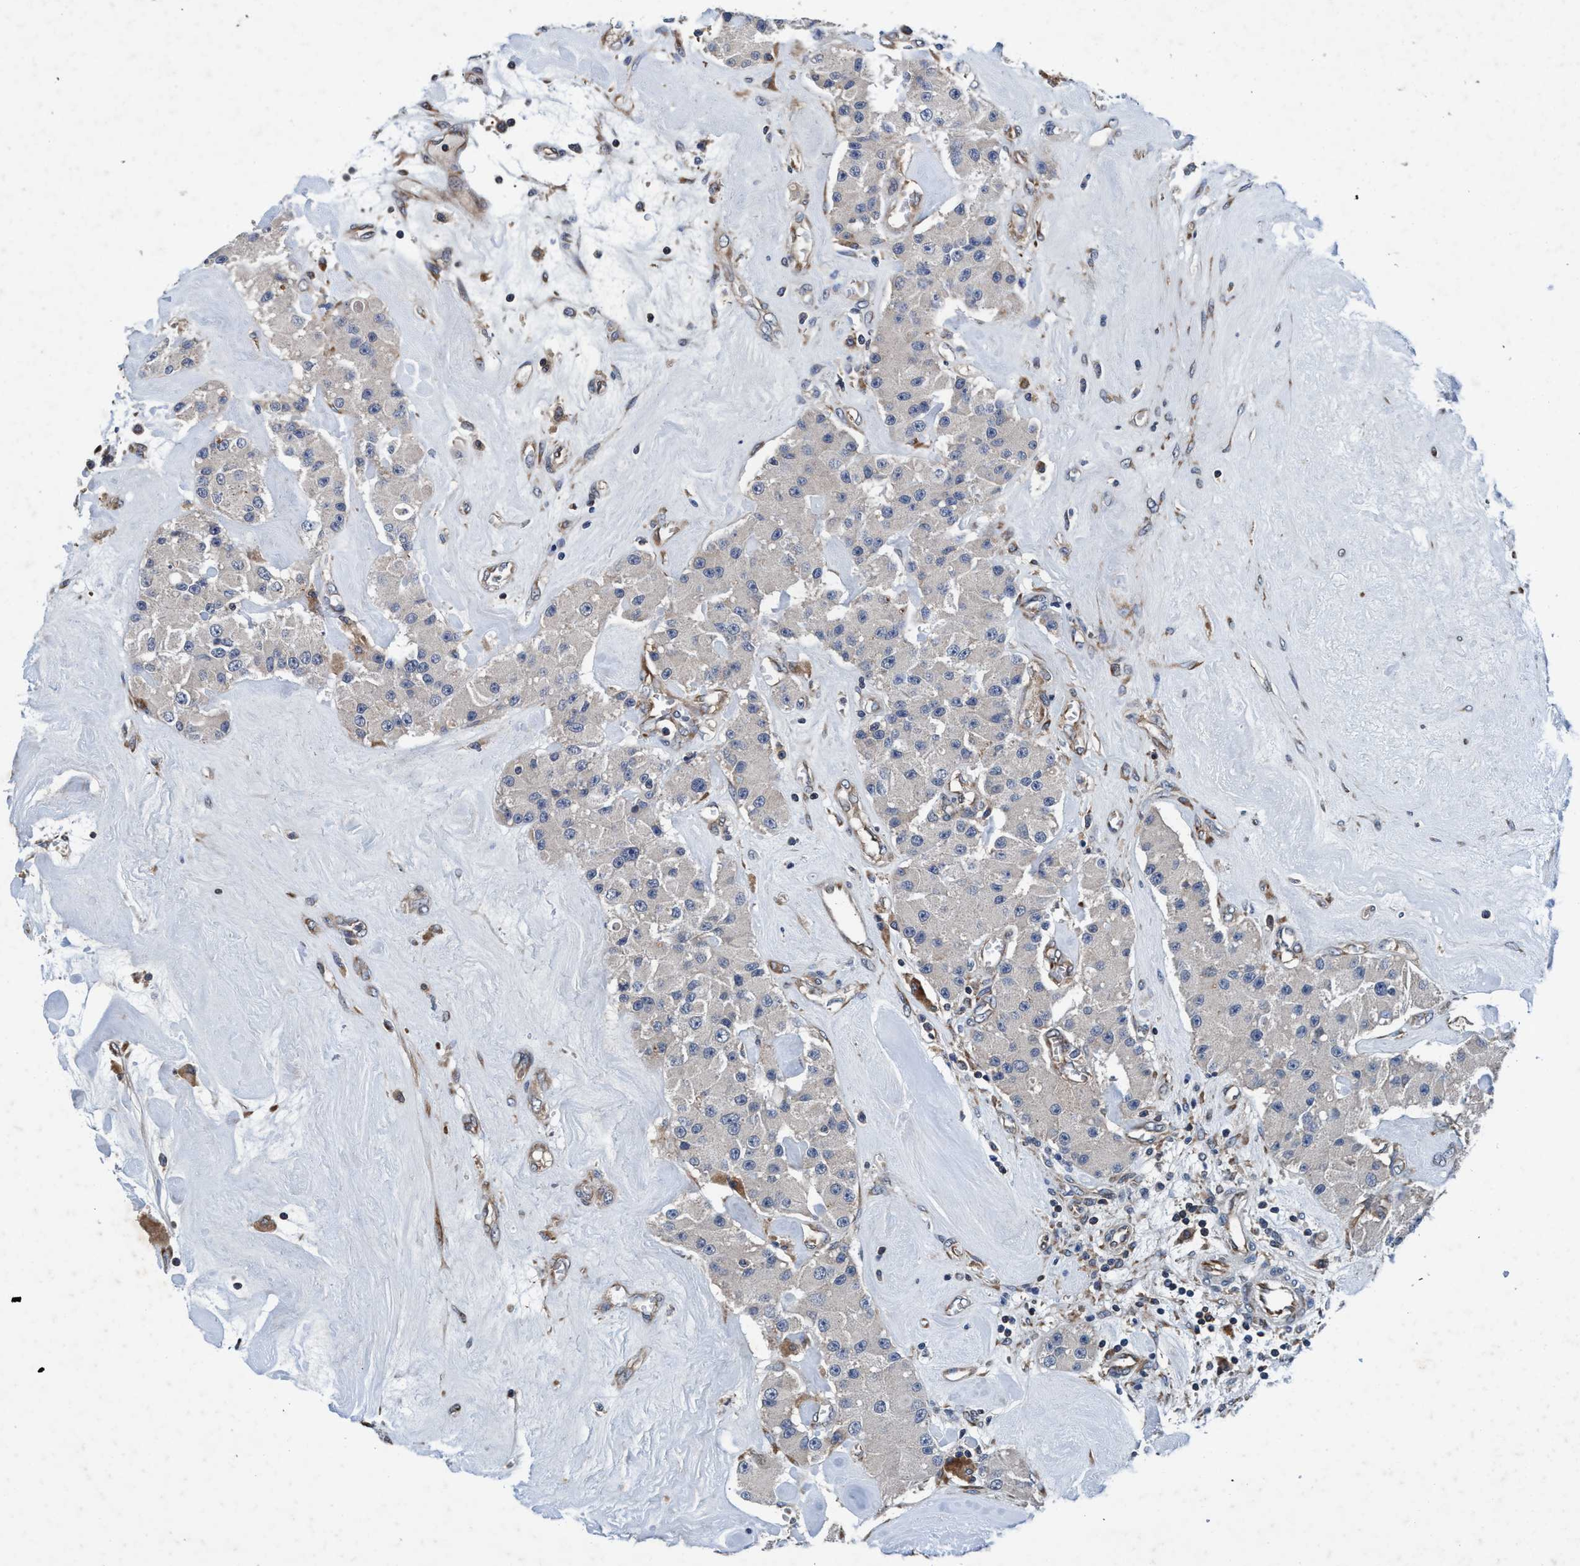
{"staining": {"intensity": "negative", "quantity": "none", "location": "none"}, "tissue": "carcinoid", "cell_type": "Tumor cells", "image_type": "cancer", "snomed": [{"axis": "morphology", "description": "Carcinoid, malignant, NOS"}, {"axis": "topography", "description": "Pancreas"}], "caption": "The photomicrograph reveals no significant staining in tumor cells of carcinoid. The staining was performed using DAB to visualize the protein expression in brown, while the nuclei were stained in blue with hematoxylin (Magnification: 20x).", "gene": "ENDOG", "patient": {"sex": "male", "age": 41}}